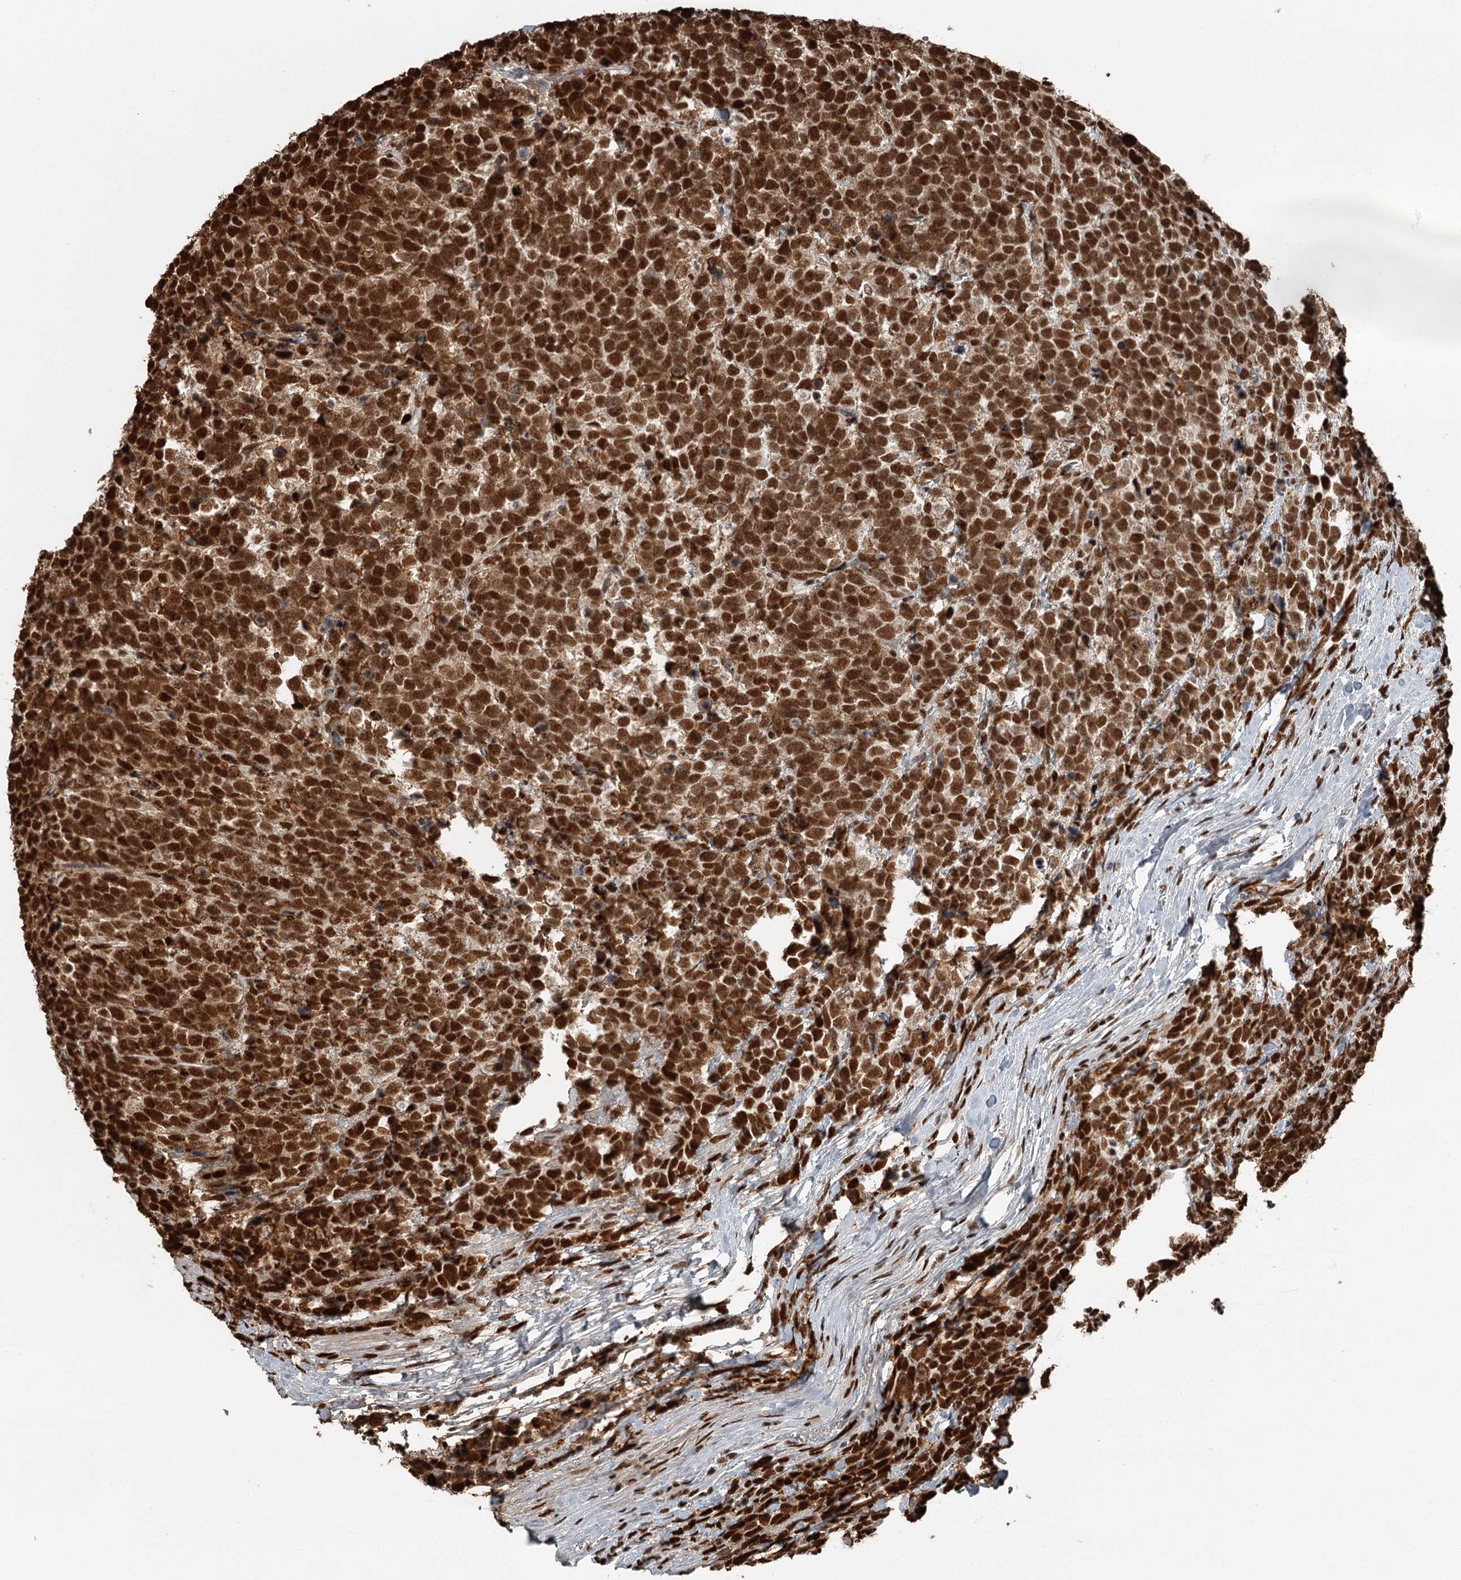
{"staining": {"intensity": "strong", "quantity": ">75%", "location": "nuclear"}, "tissue": "urothelial cancer", "cell_type": "Tumor cells", "image_type": "cancer", "snomed": [{"axis": "morphology", "description": "Urothelial carcinoma, High grade"}, {"axis": "topography", "description": "Urinary bladder"}], "caption": "Human urothelial cancer stained for a protein (brown) shows strong nuclear positive expression in about >75% of tumor cells.", "gene": "RBBP7", "patient": {"sex": "female", "age": 82}}